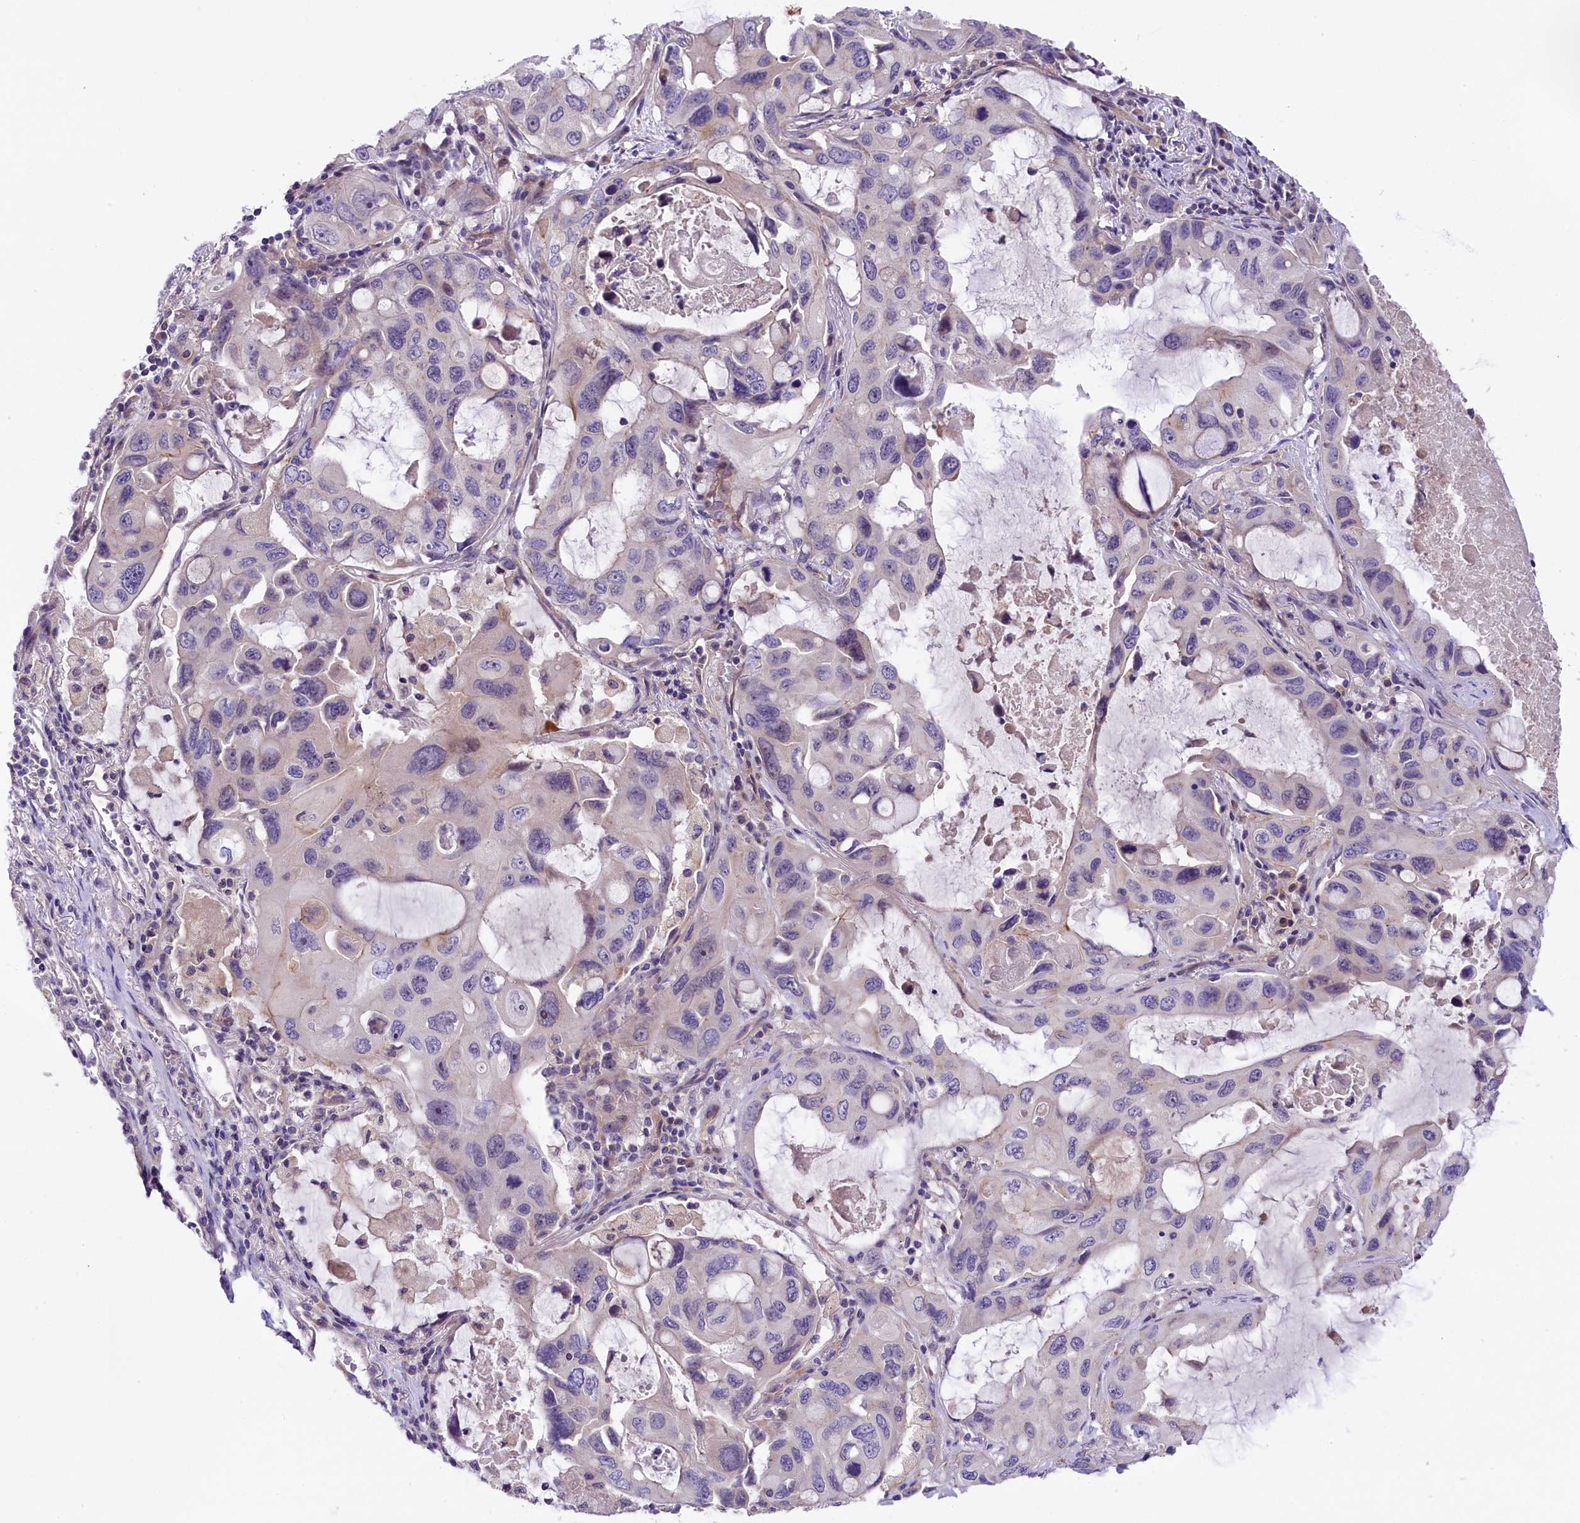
{"staining": {"intensity": "negative", "quantity": "none", "location": "none"}, "tissue": "lung cancer", "cell_type": "Tumor cells", "image_type": "cancer", "snomed": [{"axis": "morphology", "description": "Squamous cell carcinoma, NOS"}, {"axis": "topography", "description": "Lung"}], "caption": "Squamous cell carcinoma (lung) was stained to show a protein in brown. There is no significant staining in tumor cells. Nuclei are stained in blue.", "gene": "CCDC32", "patient": {"sex": "female", "age": 73}}